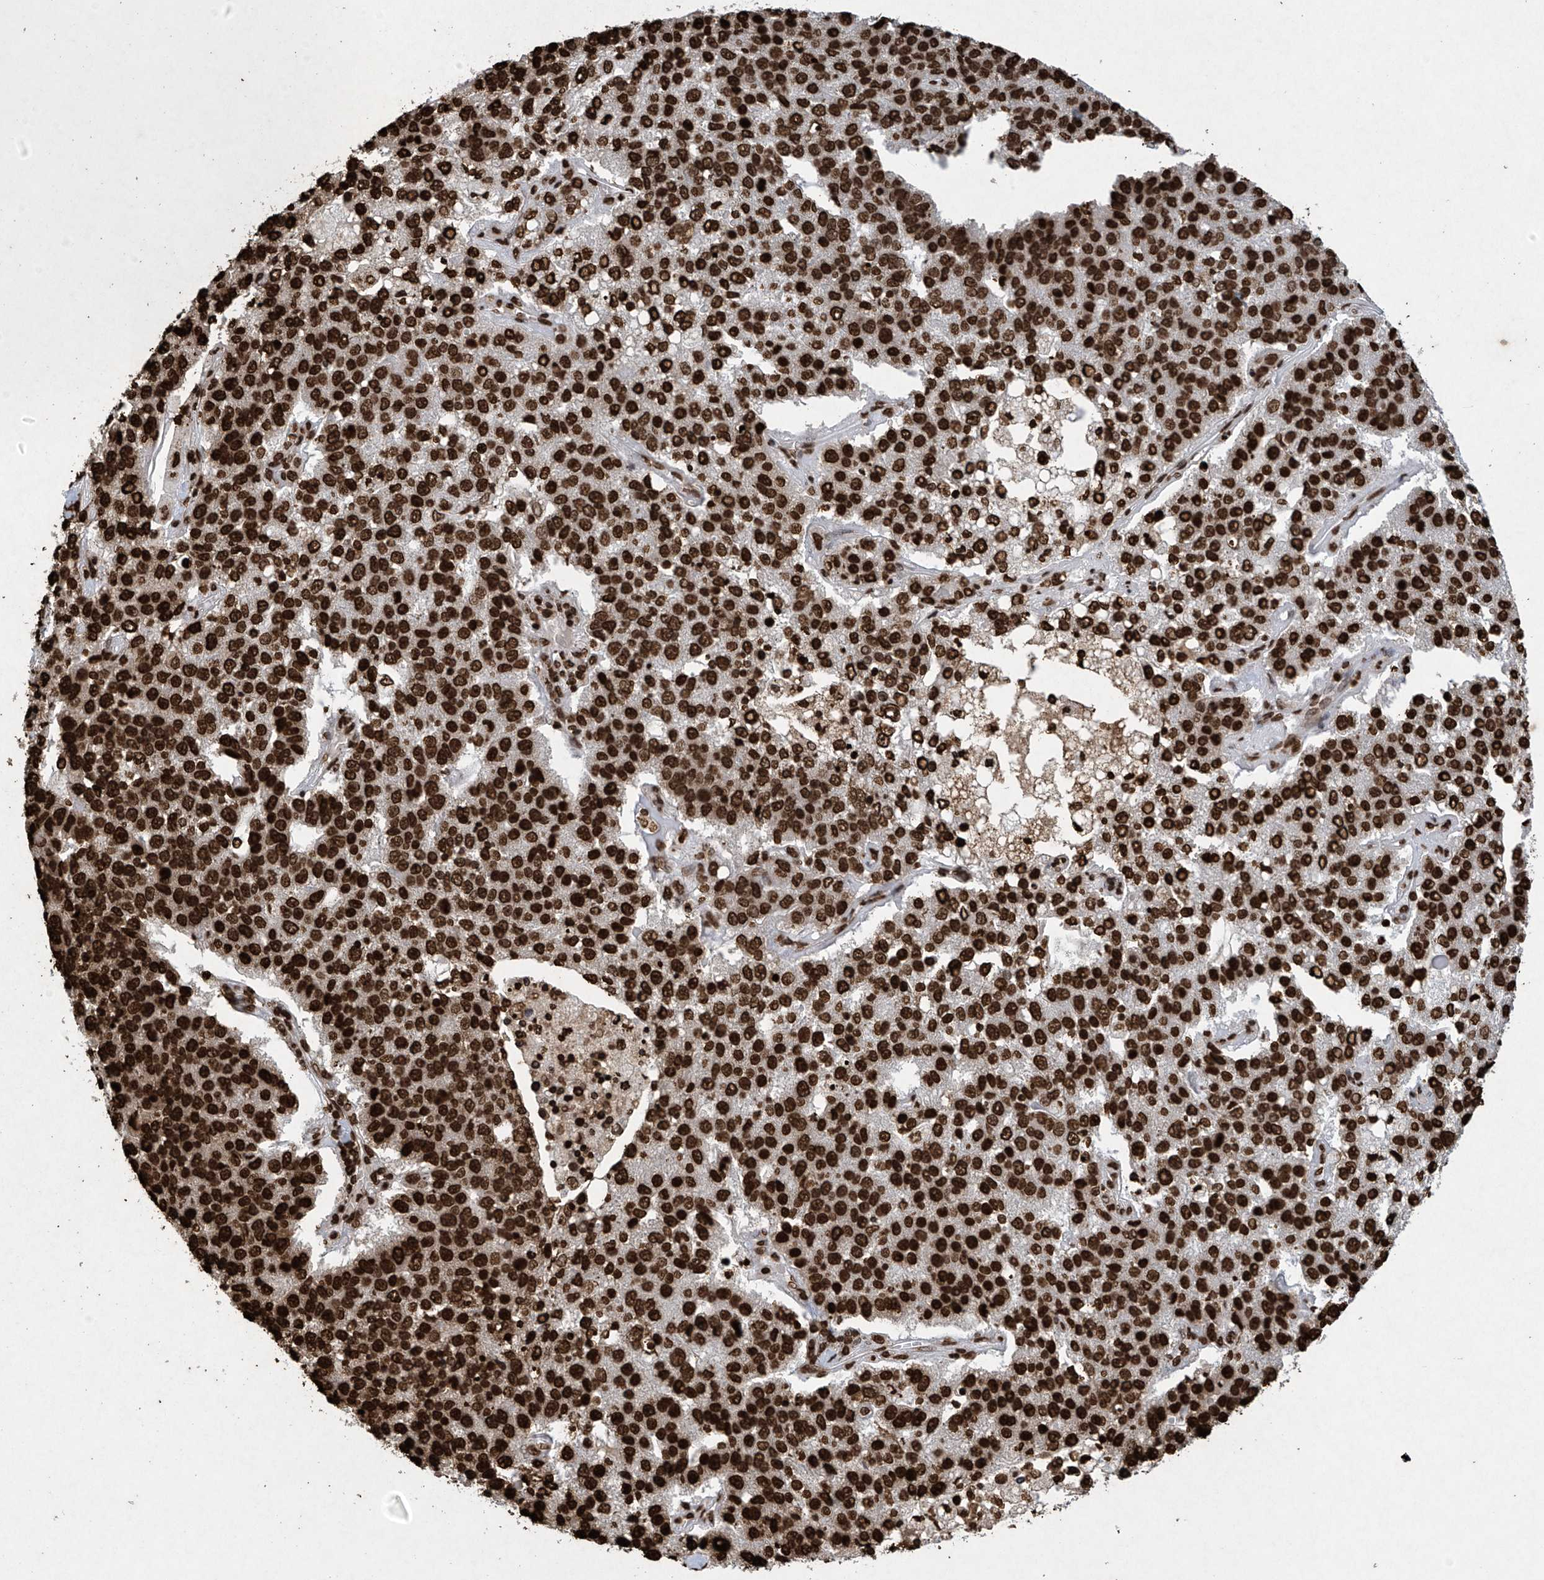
{"staining": {"intensity": "strong", "quantity": ">75%", "location": "nuclear"}, "tissue": "pancreatic cancer", "cell_type": "Tumor cells", "image_type": "cancer", "snomed": [{"axis": "morphology", "description": "Adenocarcinoma, NOS"}, {"axis": "topography", "description": "Pancreas"}], "caption": "Protein positivity by immunohistochemistry displays strong nuclear staining in about >75% of tumor cells in adenocarcinoma (pancreatic).", "gene": "H3-3A", "patient": {"sex": "female", "age": 61}}